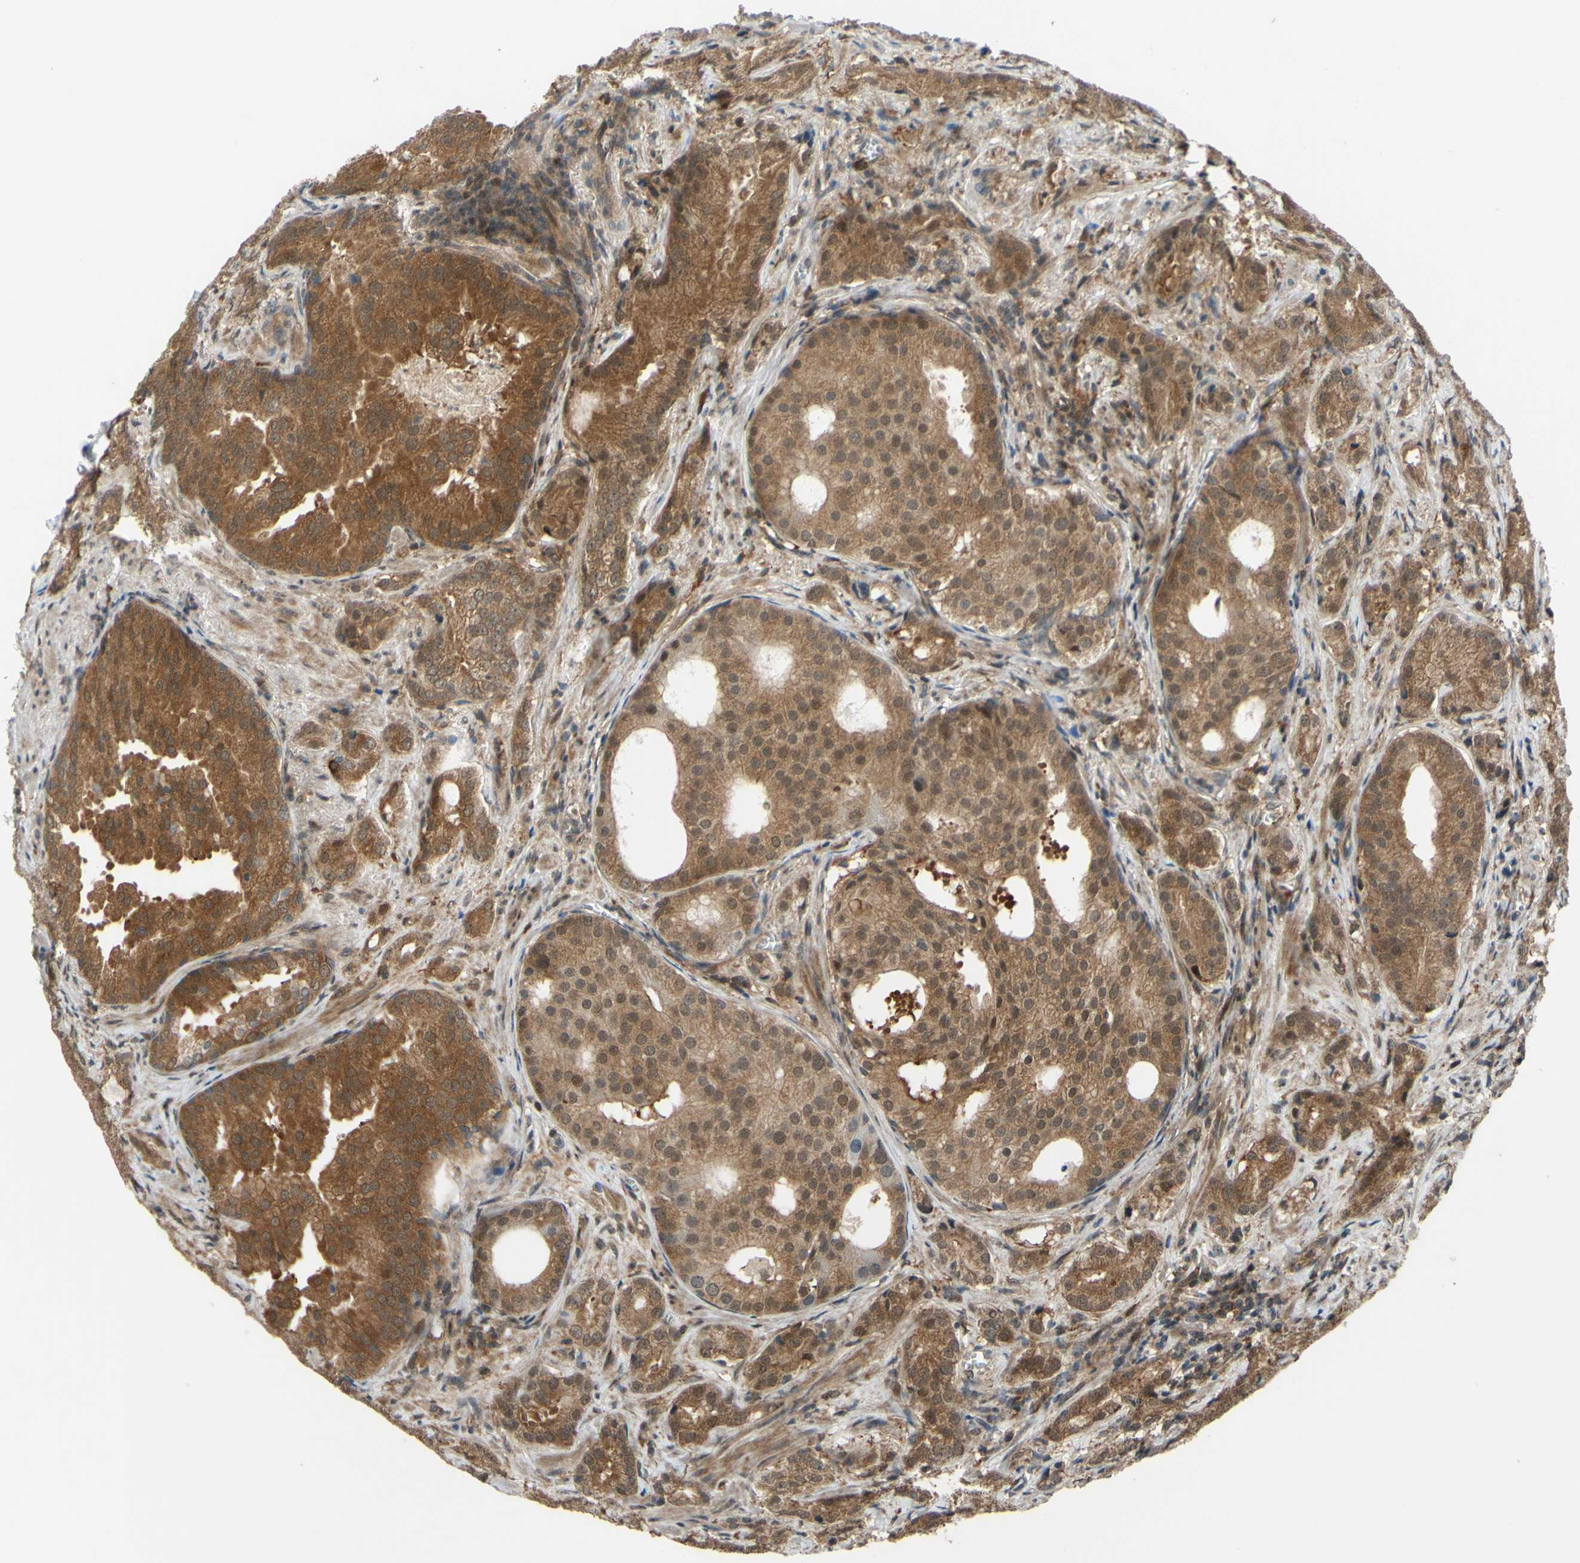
{"staining": {"intensity": "moderate", "quantity": ">75%", "location": "cytoplasmic/membranous"}, "tissue": "prostate cancer", "cell_type": "Tumor cells", "image_type": "cancer", "snomed": [{"axis": "morphology", "description": "Adenocarcinoma, High grade"}, {"axis": "topography", "description": "Prostate"}], "caption": "This image demonstrates IHC staining of human prostate cancer (adenocarcinoma (high-grade)), with medium moderate cytoplasmic/membranous expression in approximately >75% of tumor cells.", "gene": "ABCC8", "patient": {"sex": "male", "age": 64}}